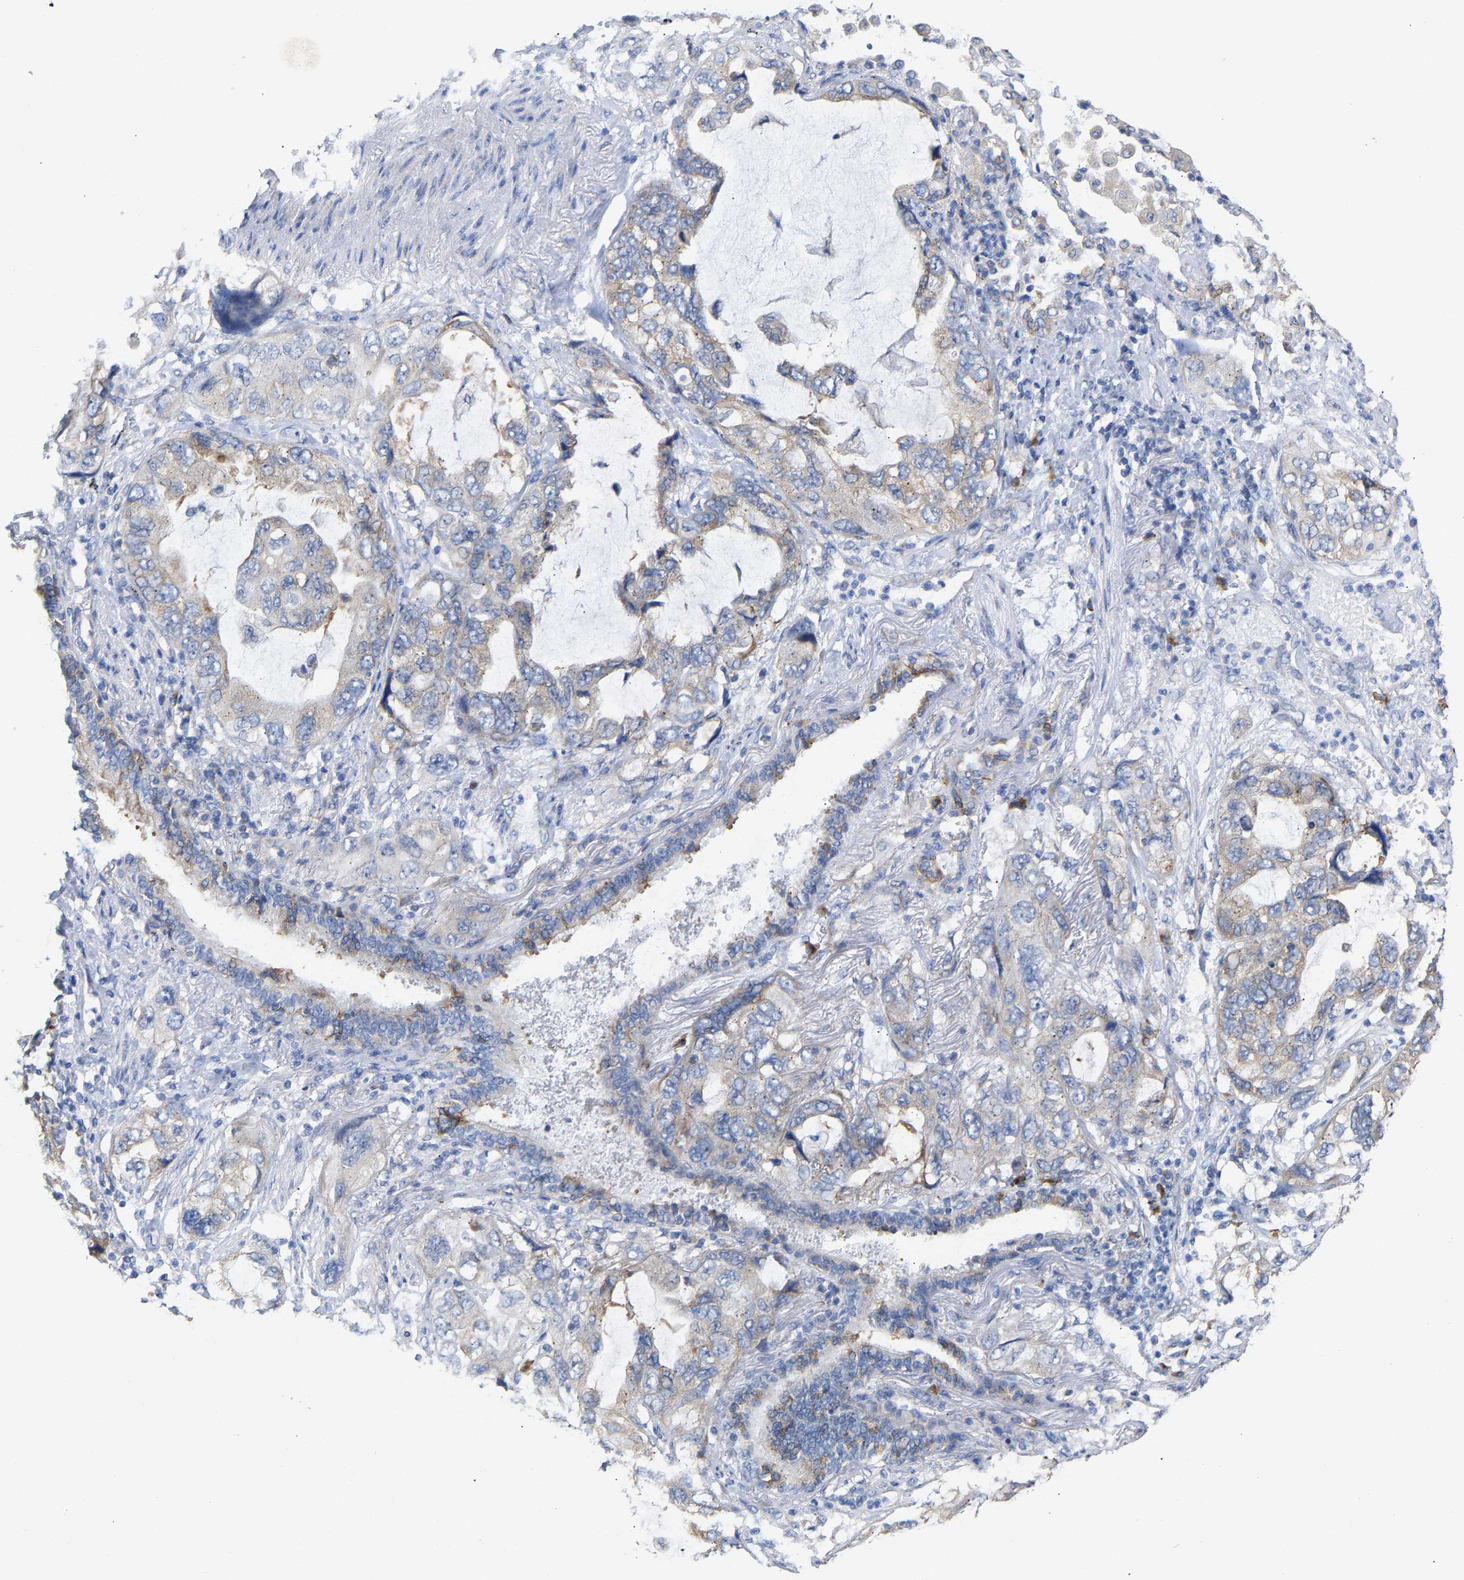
{"staining": {"intensity": "moderate", "quantity": "25%-75%", "location": "cytoplasmic/membranous"}, "tissue": "lung cancer", "cell_type": "Tumor cells", "image_type": "cancer", "snomed": [{"axis": "morphology", "description": "Squamous cell carcinoma, NOS"}, {"axis": "topography", "description": "Lung"}], "caption": "Protein expression analysis of squamous cell carcinoma (lung) reveals moderate cytoplasmic/membranous staining in approximately 25%-75% of tumor cells.", "gene": "PPP1R15A", "patient": {"sex": "female", "age": 73}}